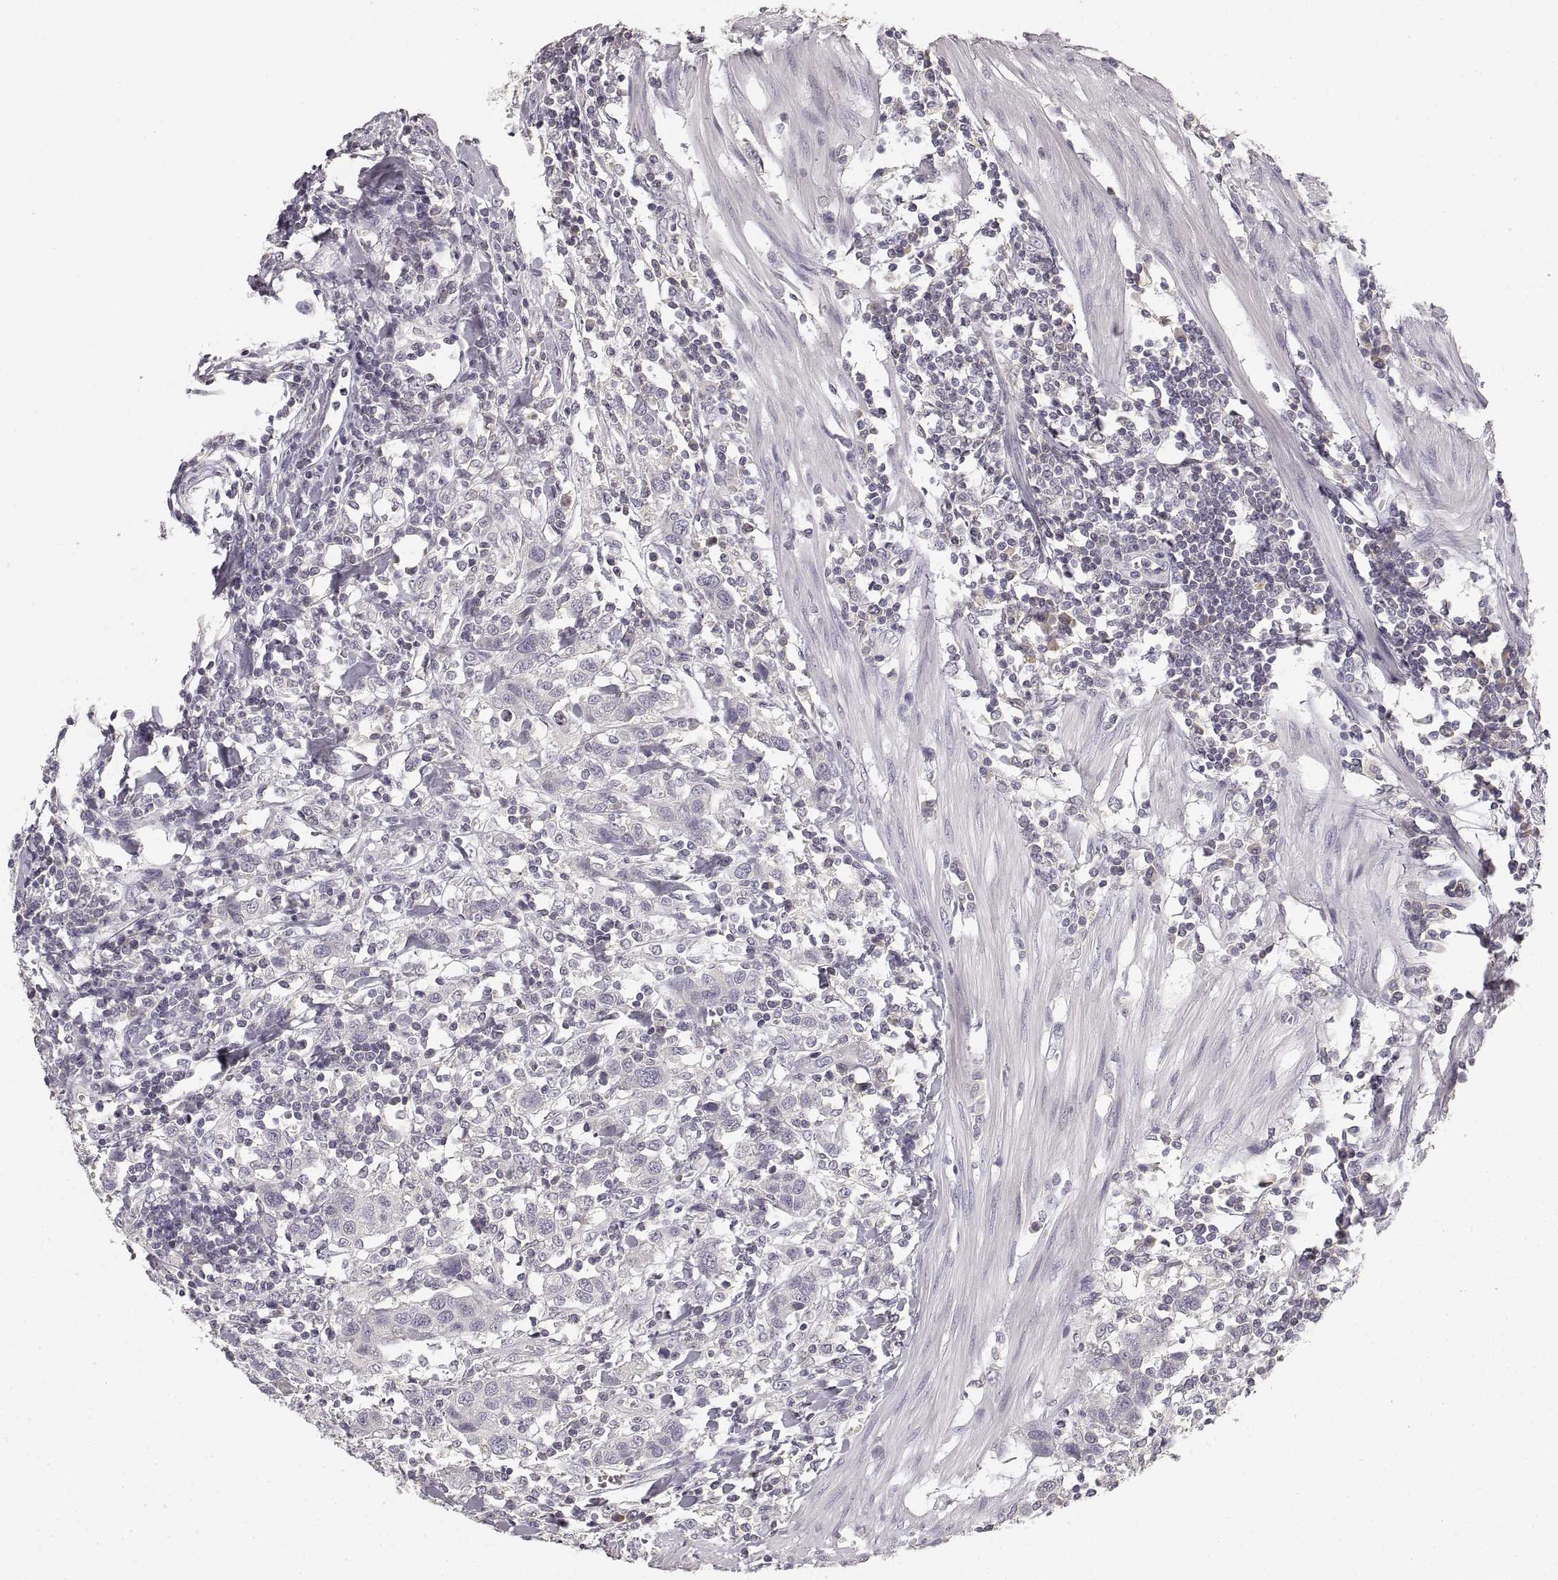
{"staining": {"intensity": "negative", "quantity": "none", "location": "none"}, "tissue": "urothelial cancer", "cell_type": "Tumor cells", "image_type": "cancer", "snomed": [{"axis": "morphology", "description": "Urothelial carcinoma, High grade"}, {"axis": "topography", "description": "Urinary bladder"}], "caption": "A photomicrograph of human high-grade urothelial carcinoma is negative for staining in tumor cells.", "gene": "RUNDC3A", "patient": {"sex": "female", "age": 58}}